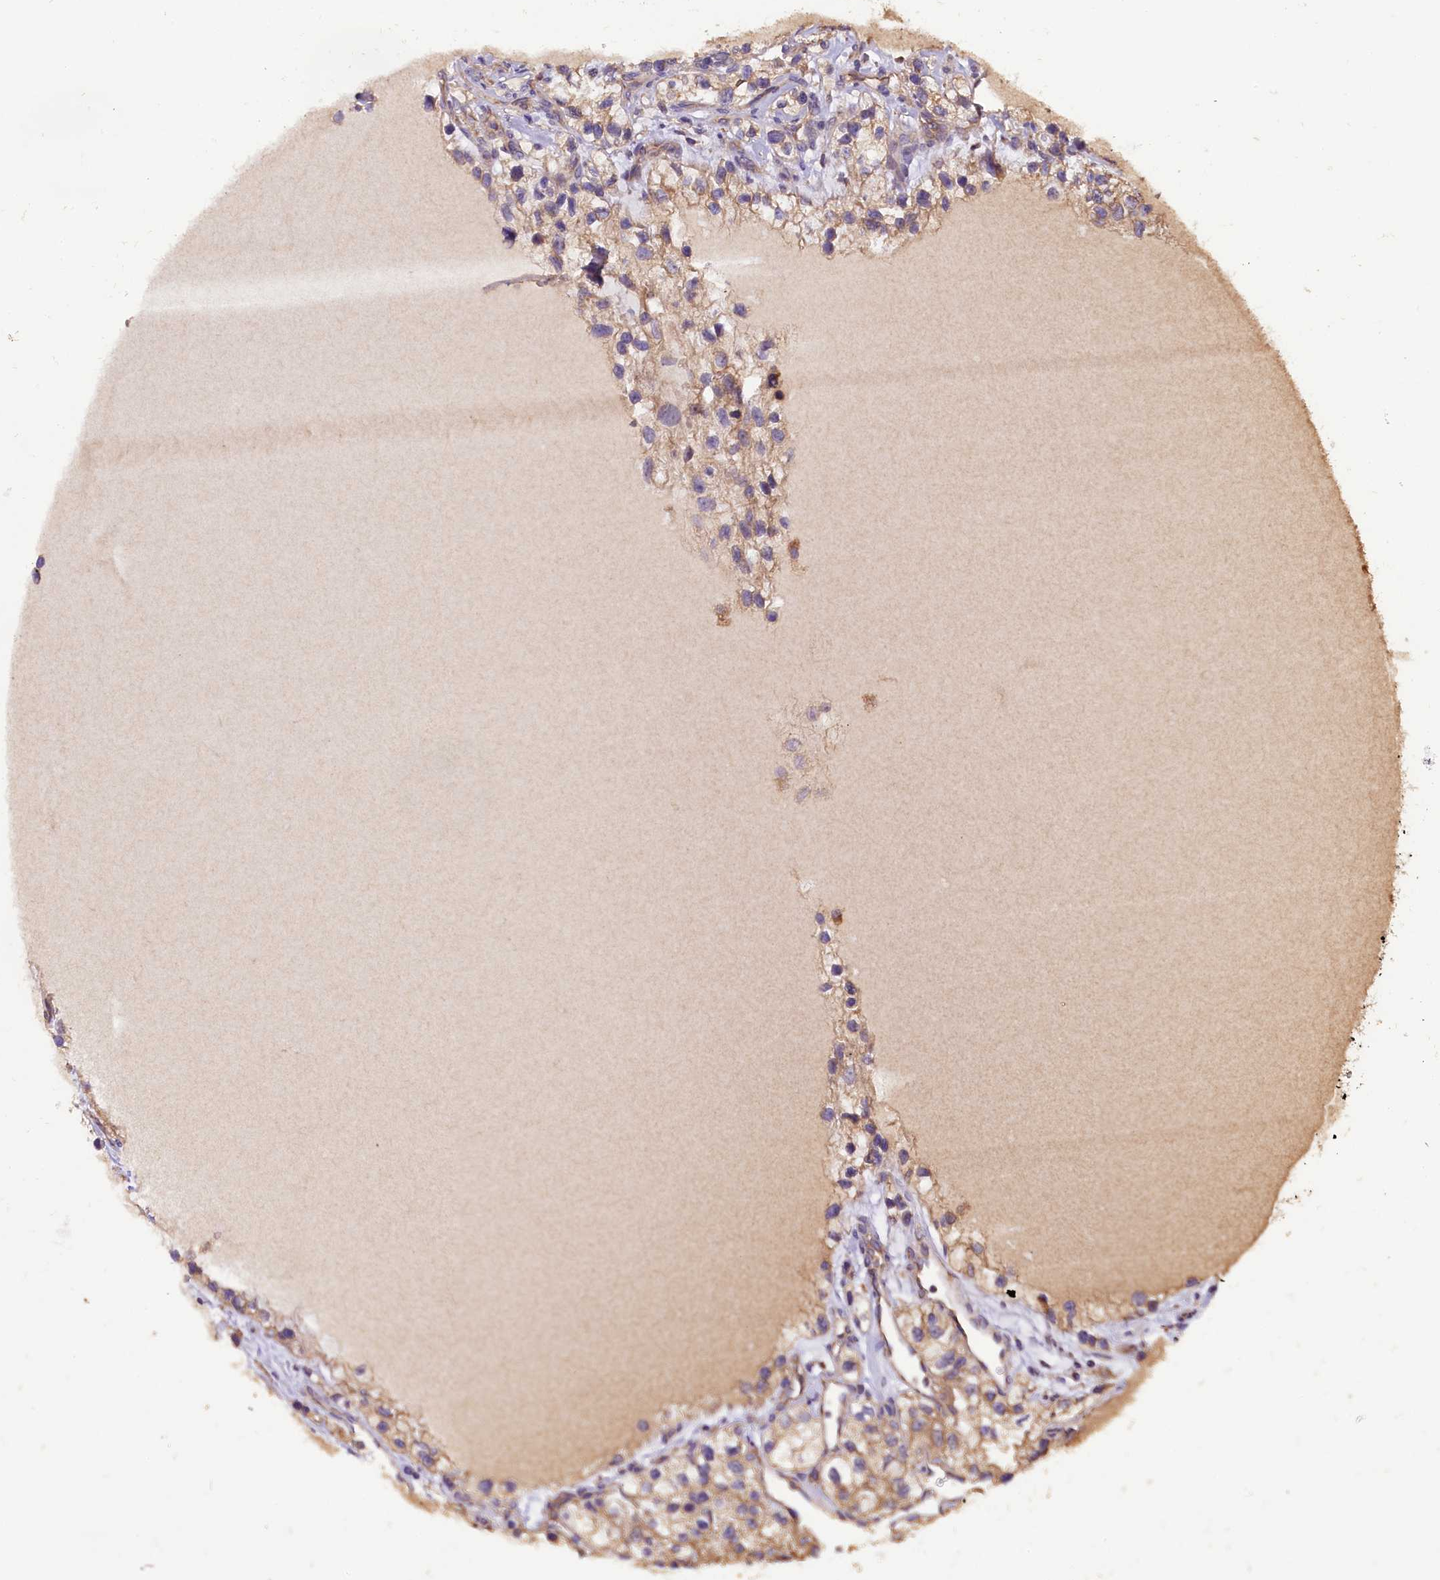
{"staining": {"intensity": "moderate", "quantity": "25%-75%", "location": "cytoplasmic/membranous"}, "tissue": "renal cancer", "cell_type": "Tumor cells", "image_type": "cancer", "snomed": [{"axis": "morphology", "description": "Adenocarcinoma, NOS"}, {"axis": "topography", "description": "Kidney"}], "caption": "This is a photomicrograph of IHC staining of renal adenocarcinoma, which shows moderate staining in the cytoplasmic/membranous of tumor cells.", "gene": "ENKD1", "patient": {"sex": "female", "age": 57}}